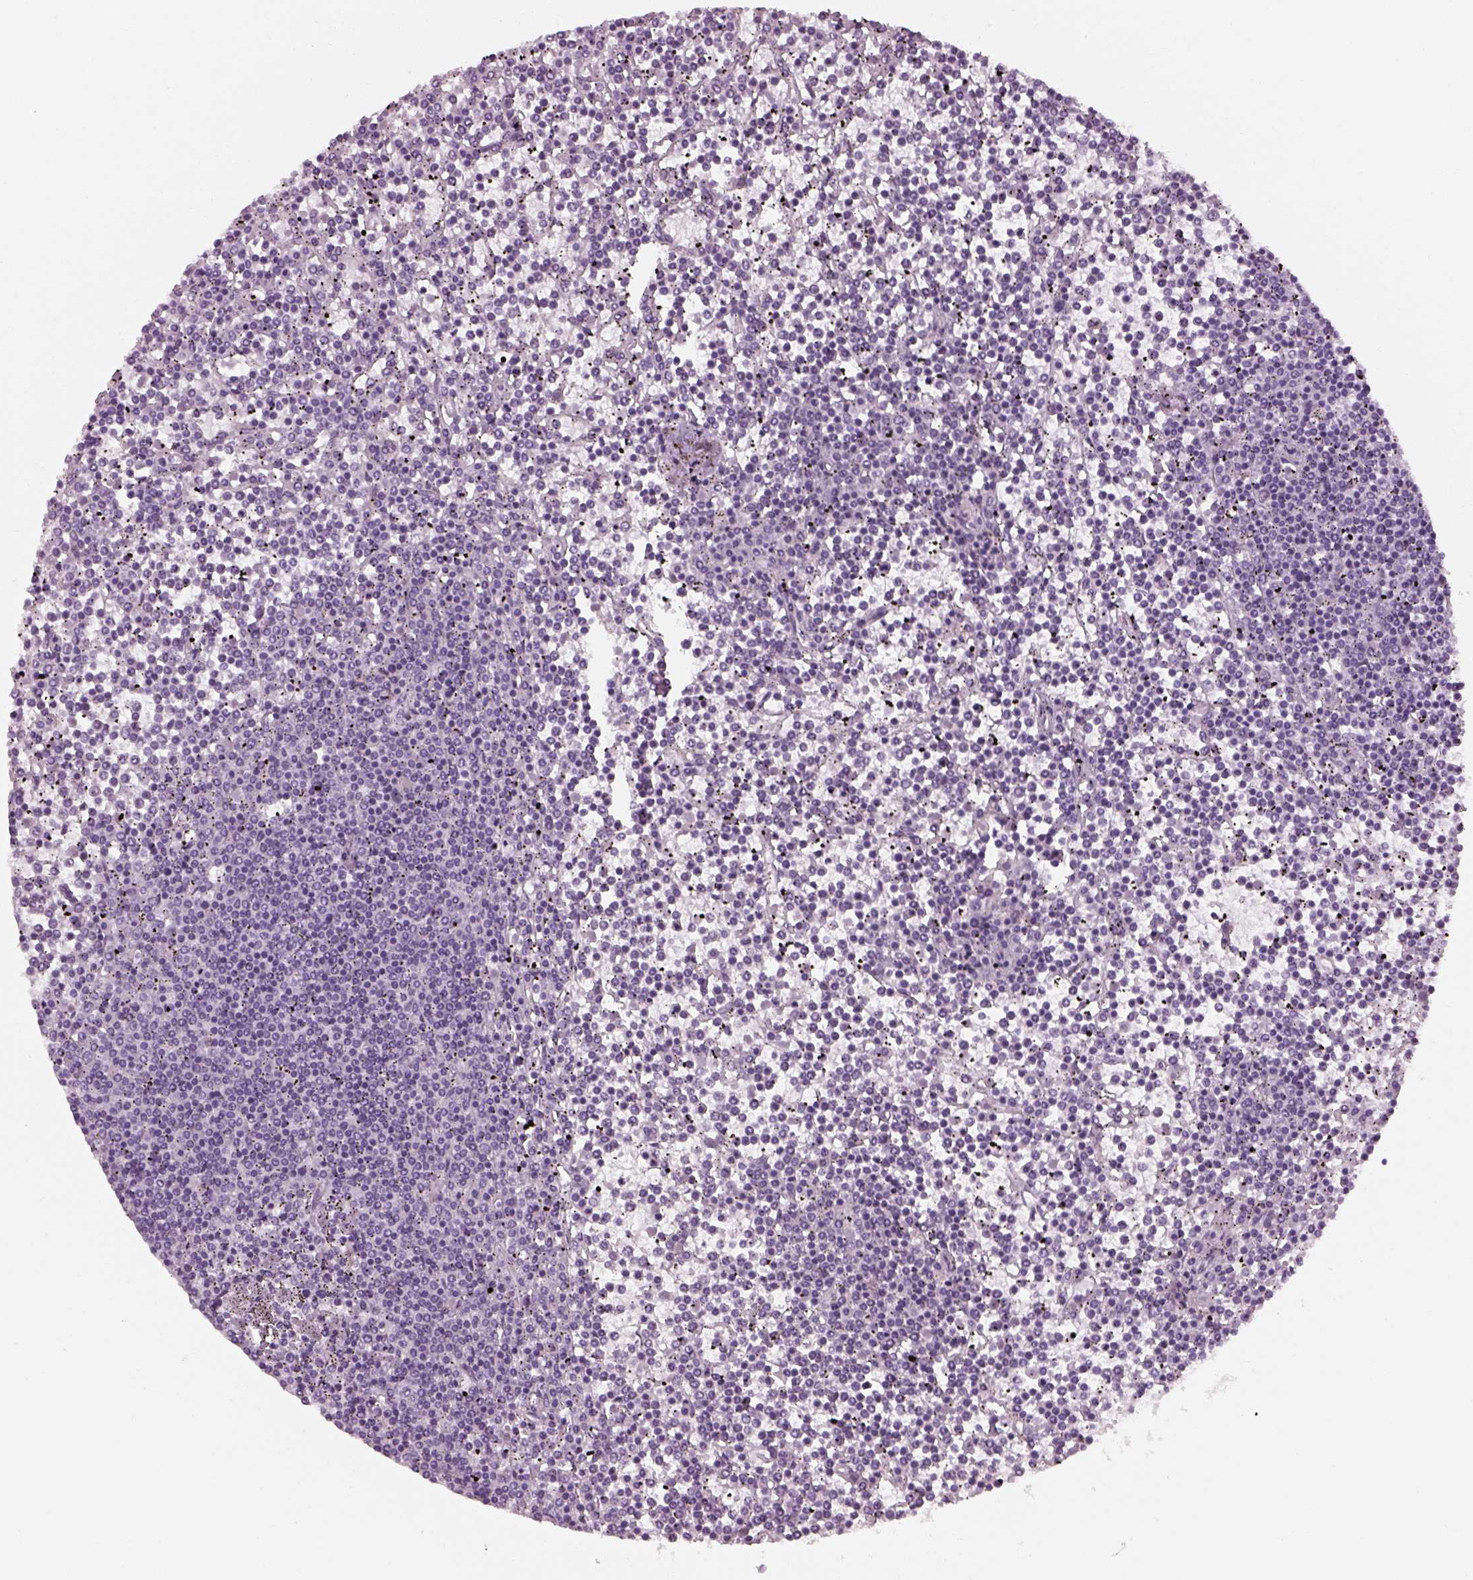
{"staining": {"intensity": "negative", "quantity": "none", "location": "none"}, "tissue": "lymphoma", "cell_type": "Tumor cells", "image_type": "cancer", "snomed": [{"axis": "morphology", "description": "Malignant lymphoma, non-Hodgkin's type, Low grade"}, {"axis": "topography", "description": "Spleen"}], "caption": "Protein analysis of lymphoma exhibits no significant positivity in tumor cells.", "gene": "KCNG2", "patient": {"sex": "female", "age": 19}}